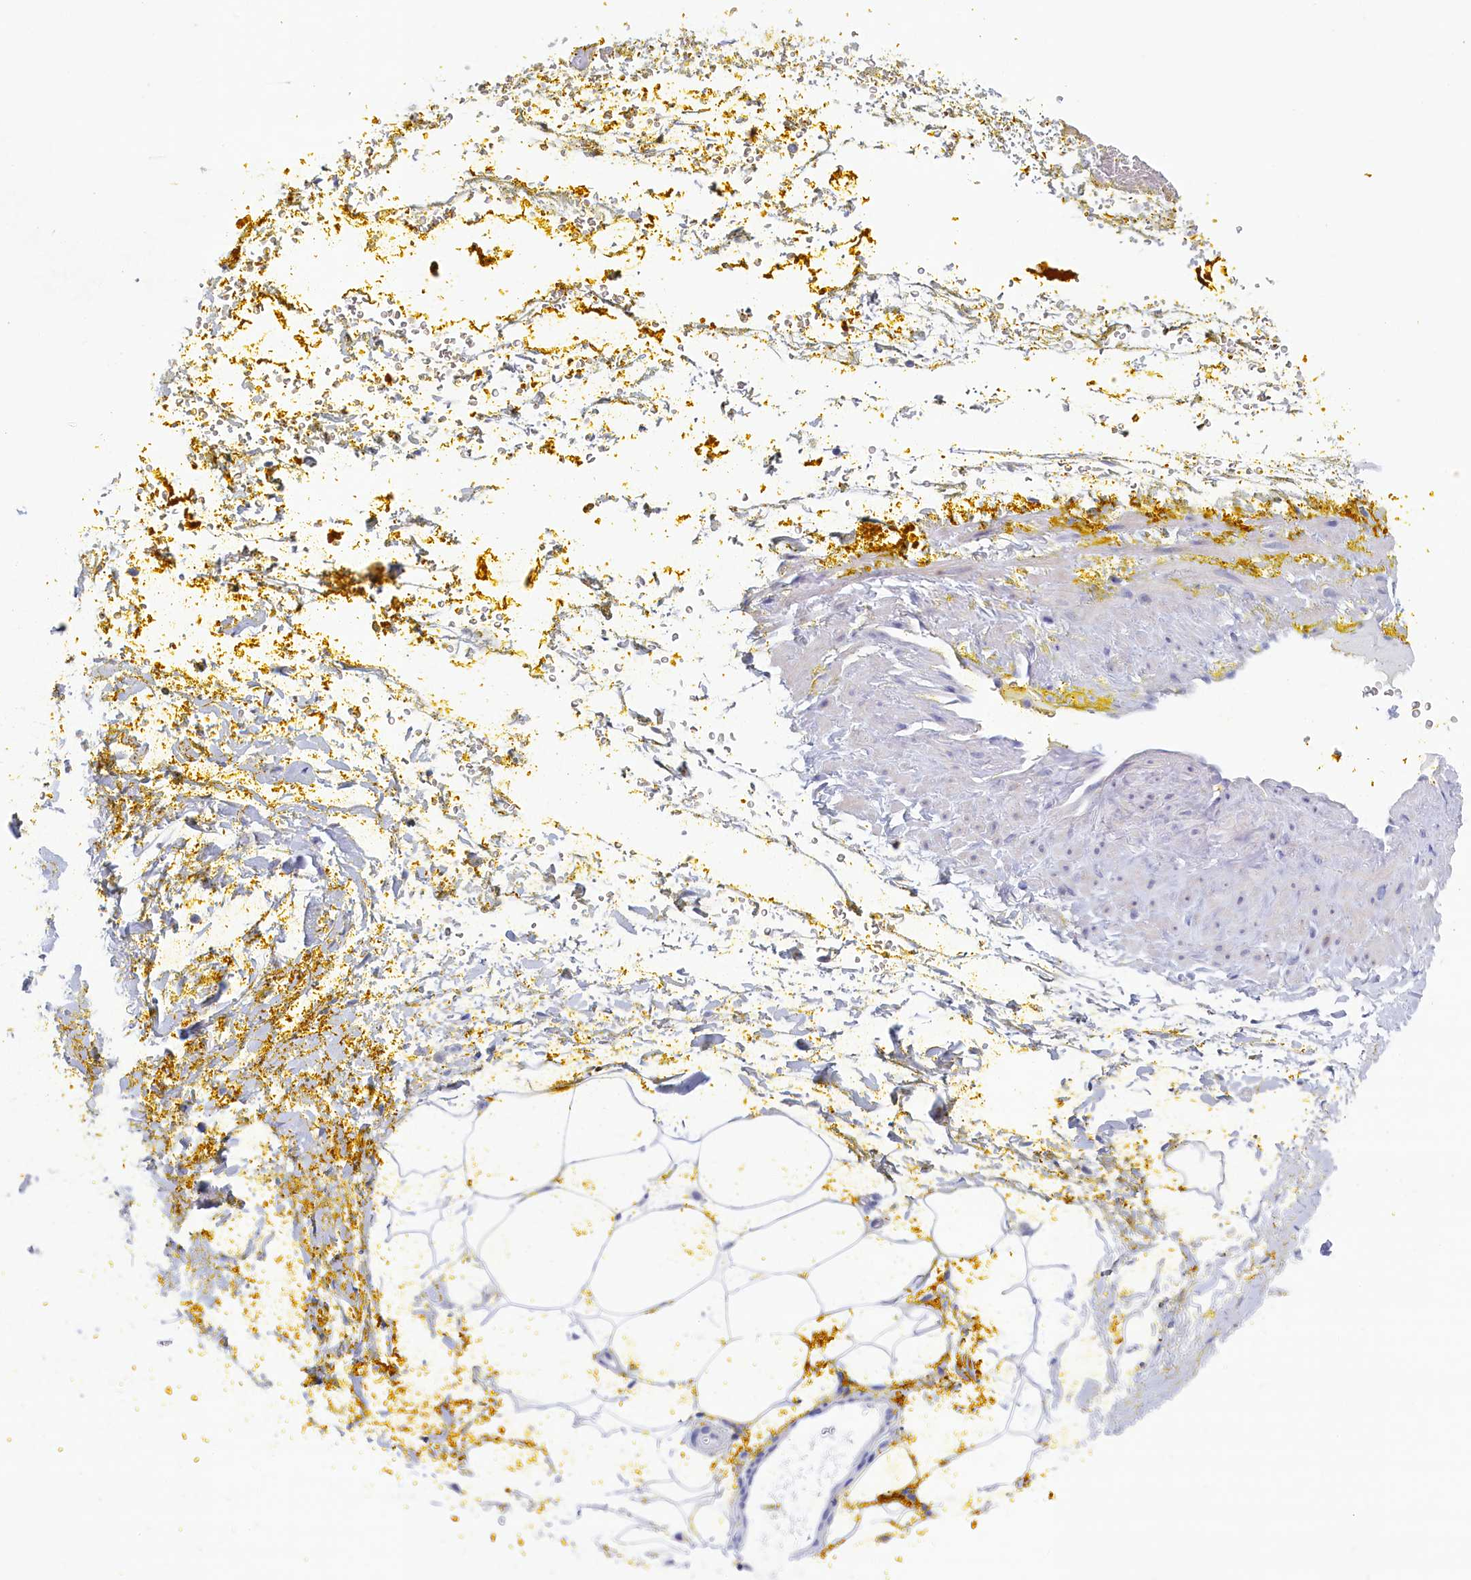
{"staining": {"intensity": "negative", "quantity": "none", "location": "none"}, "tissue": "adipose tissue", "cell_type": "Adipocytes", "image_type": "normal", "snomed": [{"axis": "morphology", "description": "Normal tissue, NOS"}, {"axis": "morphology", "description": "Adenocarcinoma, Low grade"}, {"axis": "topography", "description": "Prostate"}, {"axis": "topography", "description": "Peripheral nerve tissue"}], "caption": "An immunohistochemistry image of normal adipose tissue is shown. There is no staining in adipocytes of adipose tissue. (Stains: DAB immunohistochemistry with hematoxylin counter stain, Microscopy: brightfield microscopy at high magnification).", "gene": "WDR76", "patient": {"sex": "male", "age": 63}}